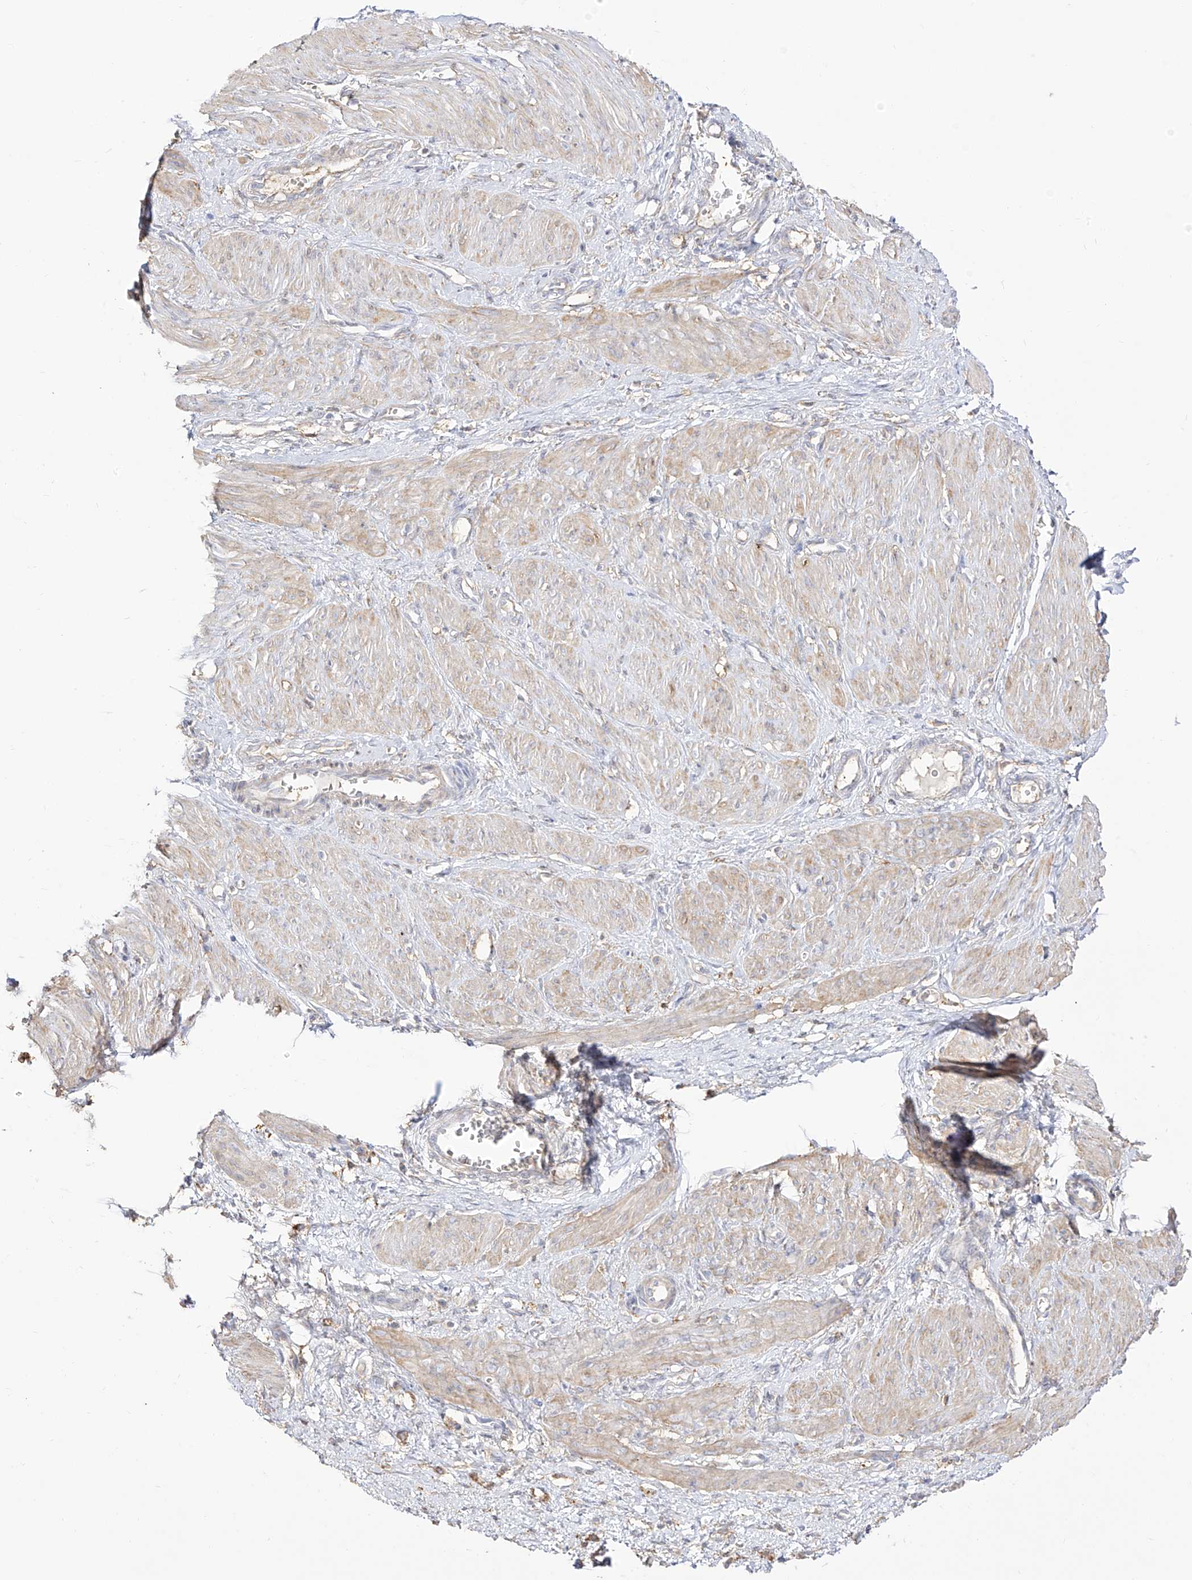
{"staining": {"intensity": "weak", "quantity": "25%-75%", "location": "cytoplasmic/membranous"}, "tissue": "smooth muscle", "cell_type": "Smooth muscle cells", "image_type": "normal", "snomed": [{"axis": "morphology", "description": "Normal tissue, NOS"}, {"axis": "topography", "description": "Endometrium"}], "caption": "This is an image of IHC staining of unremarkable smooth muscle, which shows weak staining in the cytoplasmic/membranous of smooth muscle cells.", "gene": "ZGRF1", "patient": {"sex": "female", "age": 33}}